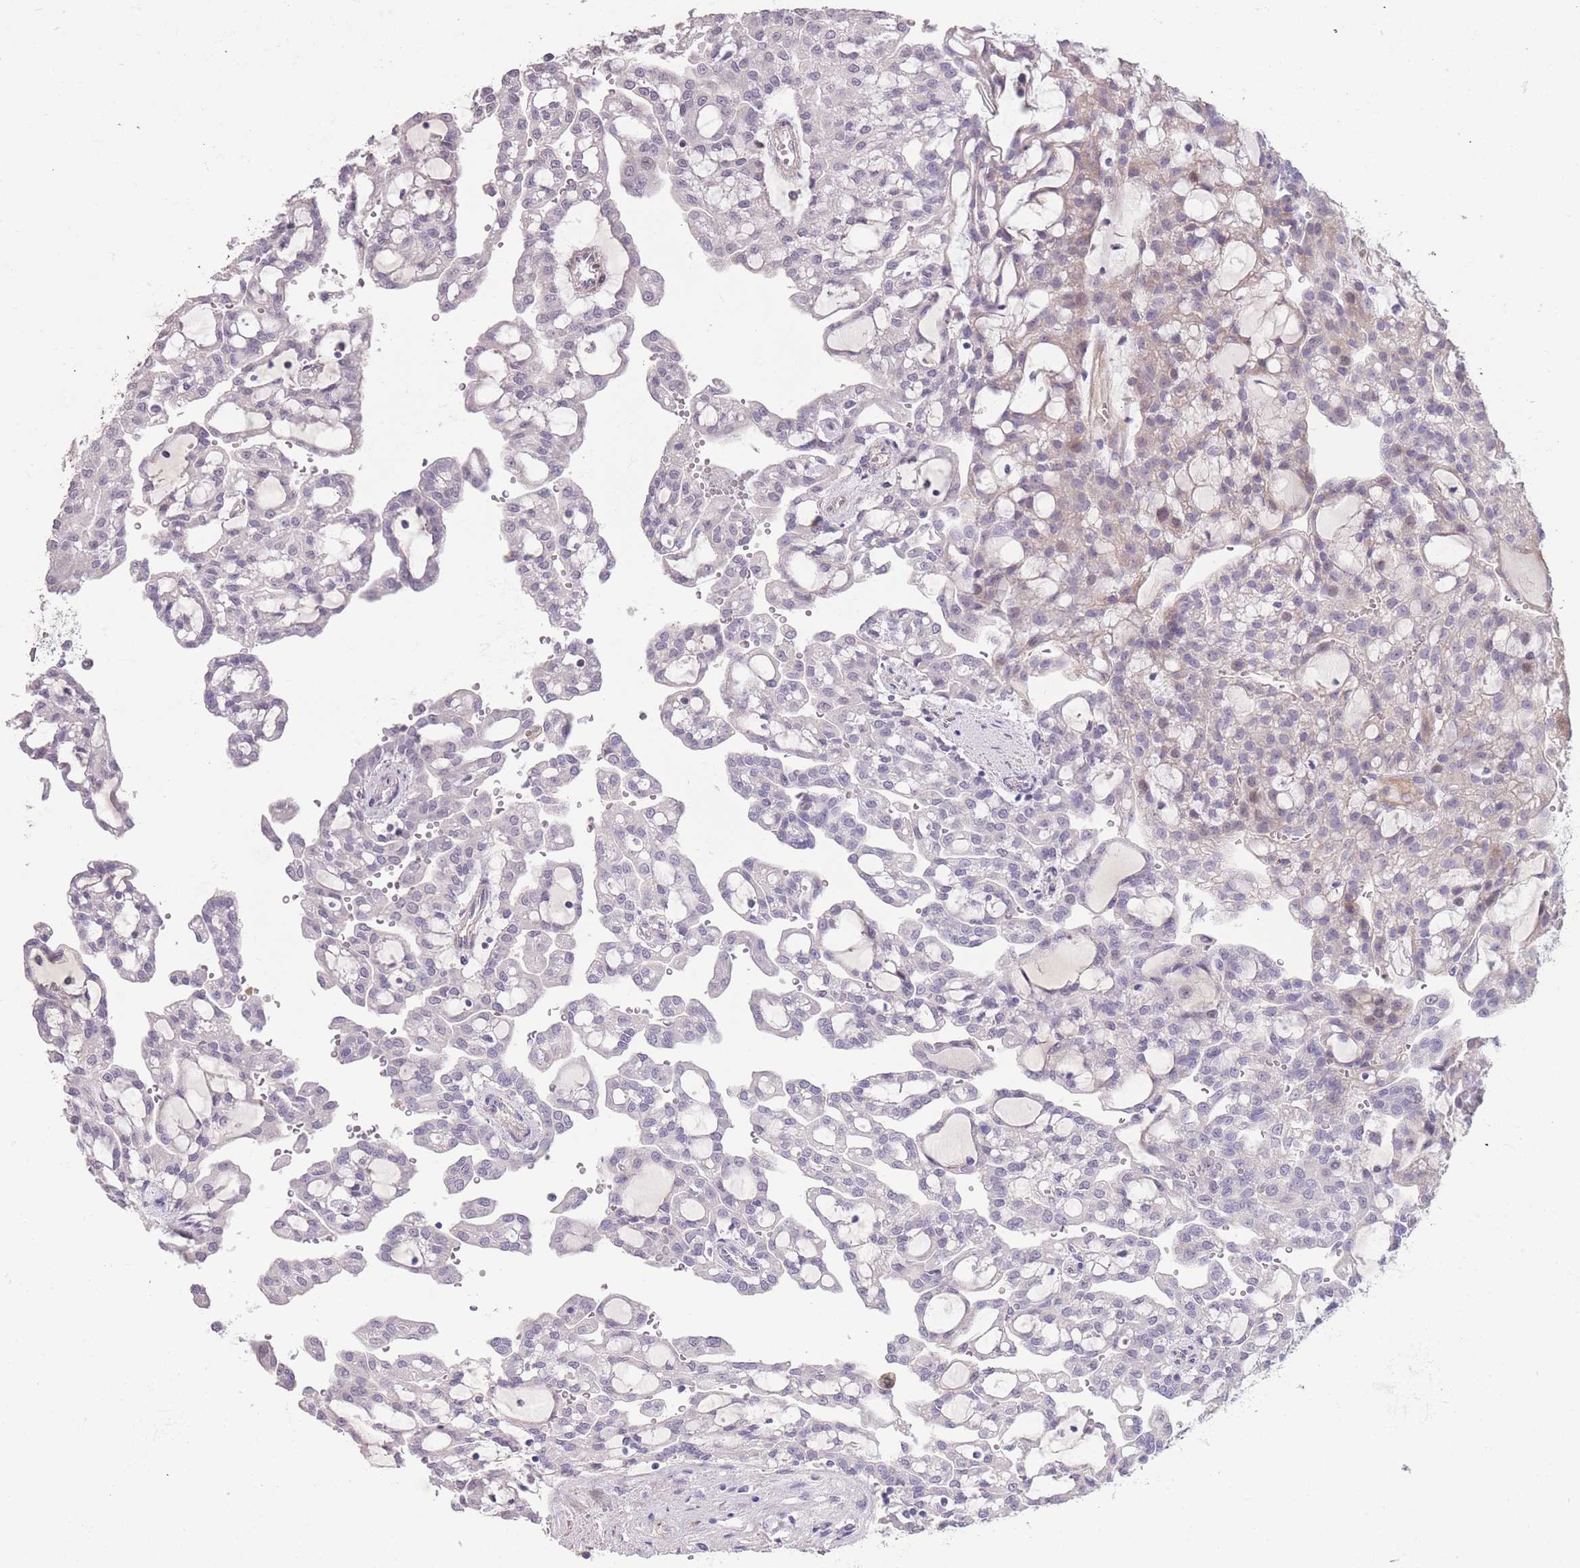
{"staining": {"intensity": "negative", "quantity": "none", "location": "none"}, "tissue": "renal cancer", "cell_type": "Tumor cells", "image_type": "cancer", "snomed": [{"axis": "morphology", "description": "Adenocarcinoma, NOS"}, {"axis": "topography", "description": "Kidney"}], "caption": "DAB (3,3'-diaminobenzidine) immunohistochemical staining of human renal adenocarcinoma displays no significant staining in tumor cells.", "gene": "RSPH10B", "patient": {"sex": "male", "age": 63}}